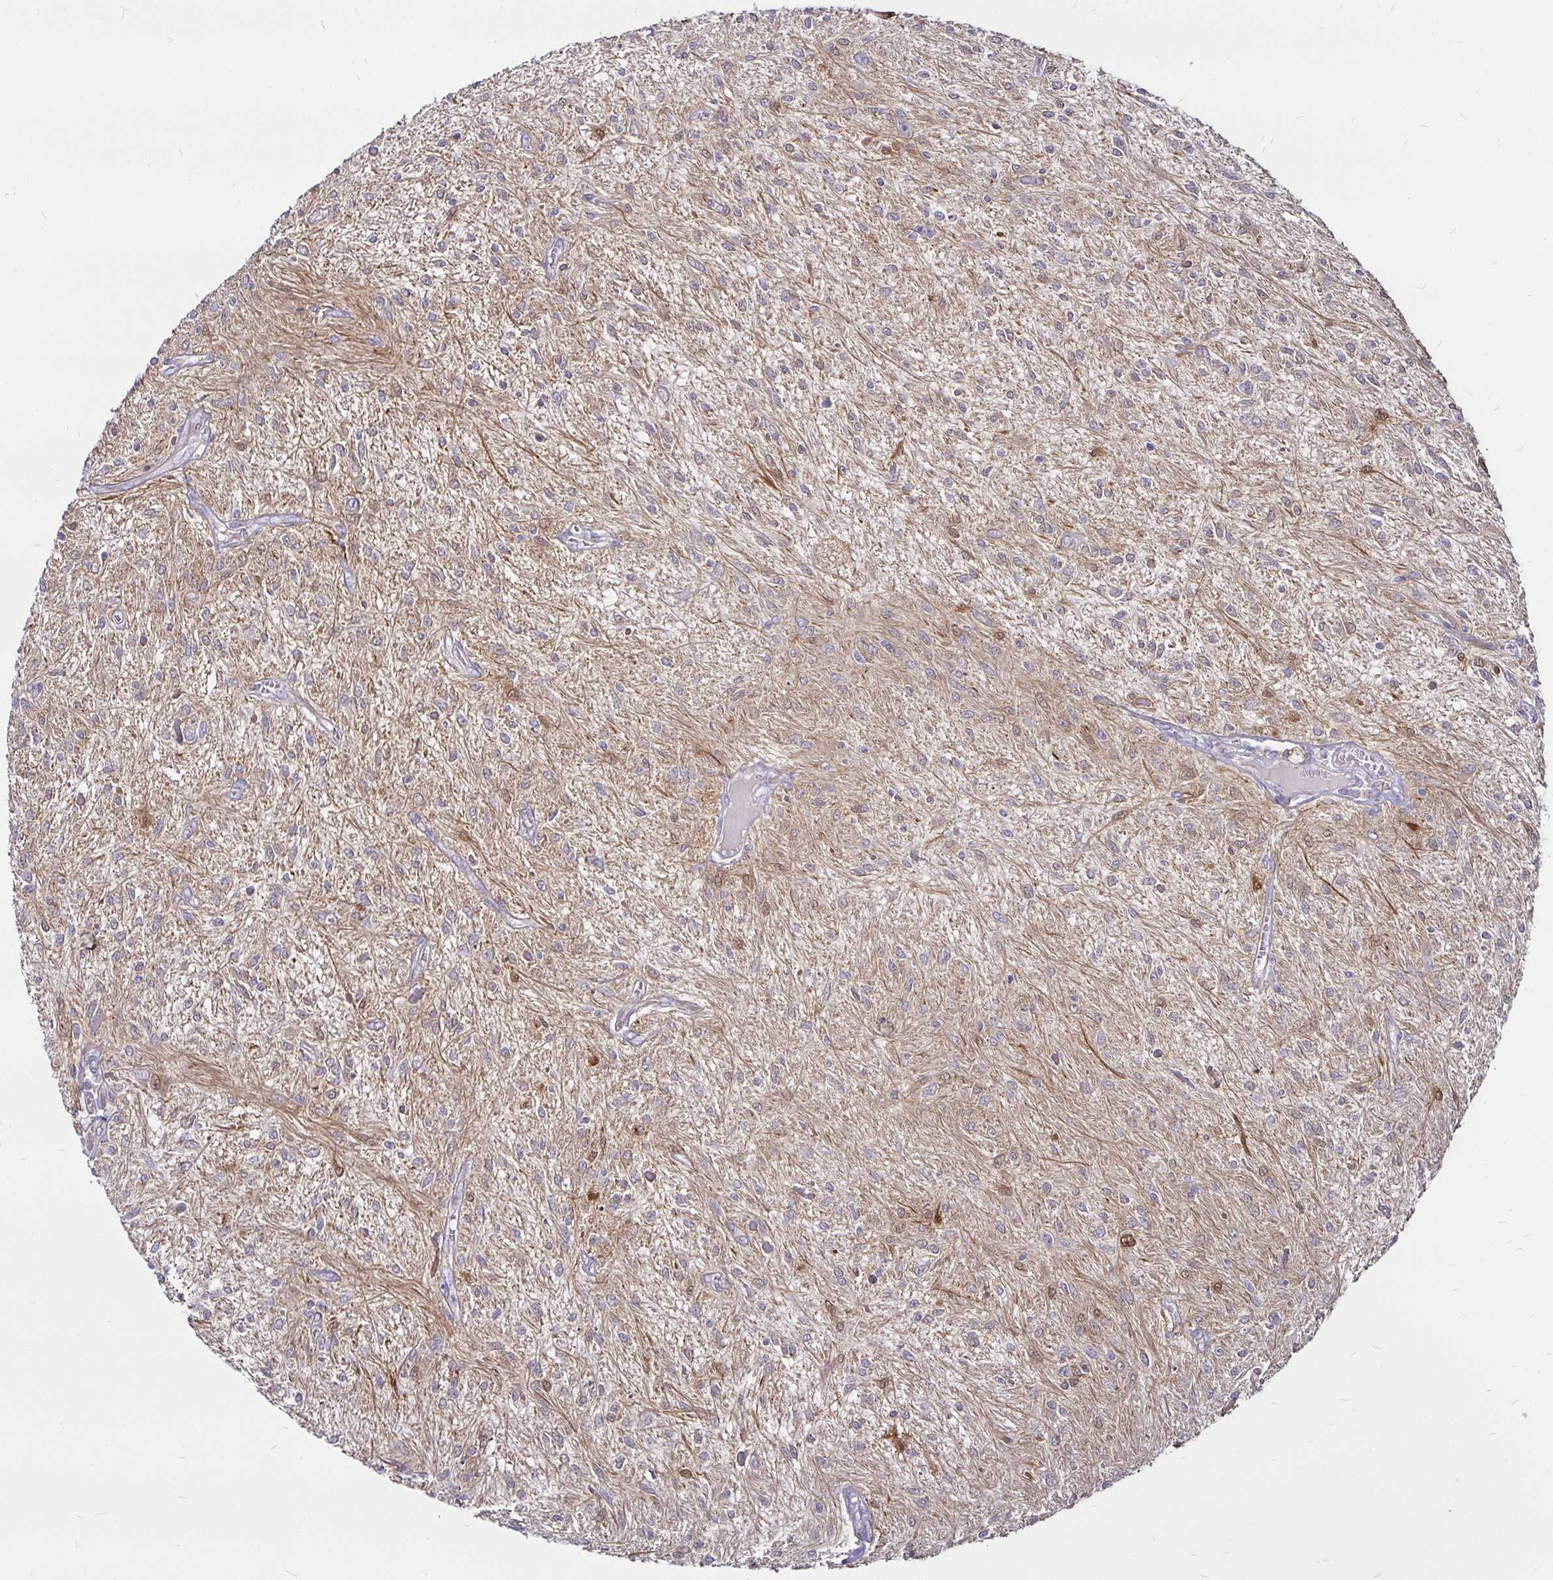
{"staining": {"intensity": "weak", "quantity": "<25%", "location": "cytoplasmic/membranous"}, "tissue": "glioma", "cell_type": "Tumor cells", "image_type": "cancer", "snomed": [{"axis": "morphology", "description": "Glioma, malignant, Low grade"}, {"axis": "topography", "description": "Cerebellum"}], "caption": "Protein analysis of glioma shows no significant staining in tumor cells. (DAB IHC, high magnification).", "gene": "PGAM2", "patient": {"sex": "female", "age": 14}}